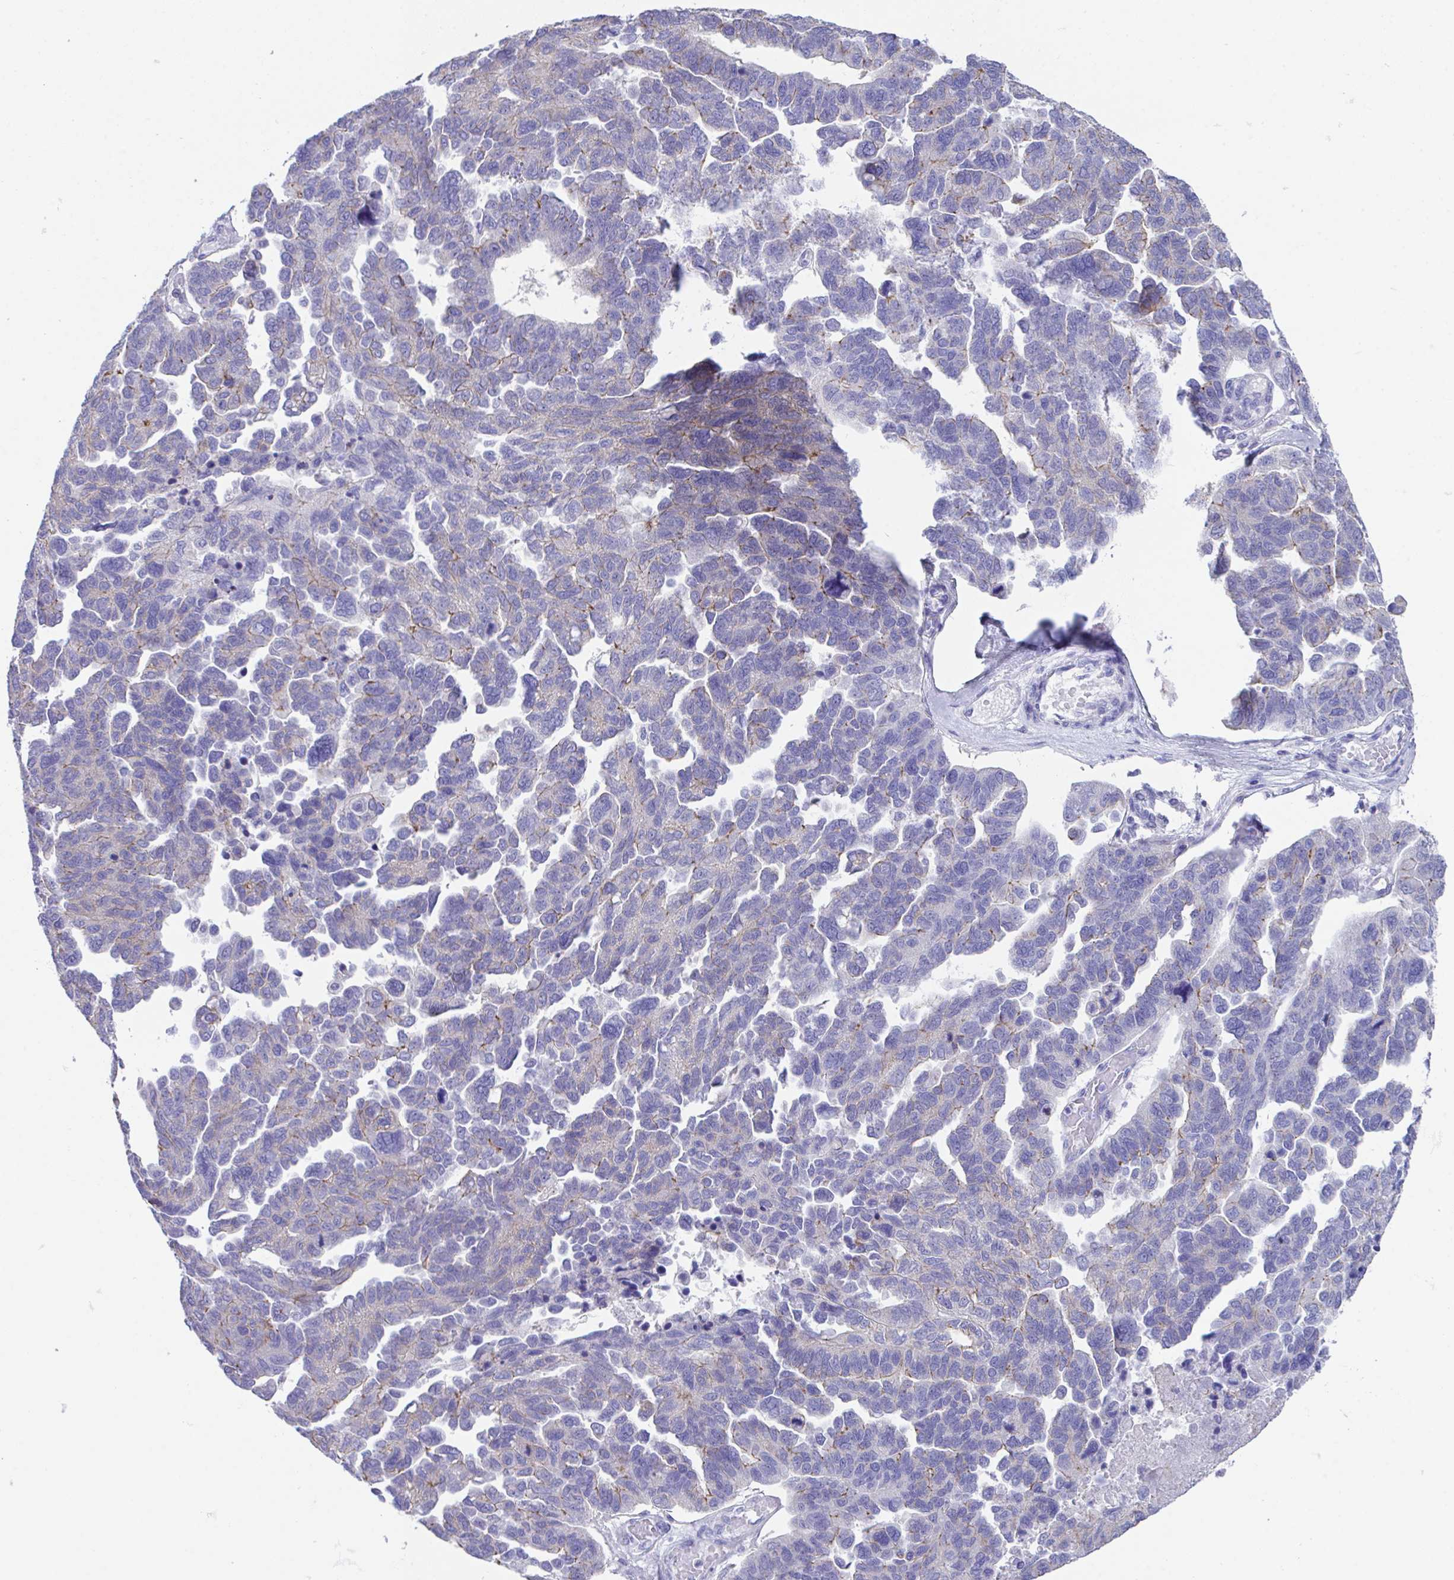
{"staining": {"intensity": "moderate", "quantity": "<25%", "location": "cytoplasmic/membranous"}, "tissue": "ovarian cancer", "cell_type": "Tumor cells", "image_type": "cancer", "snomed": [{"axis": "morphology", "description": "Cystadenocarcinoma, serous, NOS"}, {"axis": "topography", "description": "Ovary"}], "caption": "Immunohistochemical staining of serous cystadenocarcinoma (ovarian) shows low levels of moderate cytoplasmic/membranous protein staining in about <25% of tumor cells.", "gene": "SLC16A6", "patient": {"sex": "female", "age": 64}}